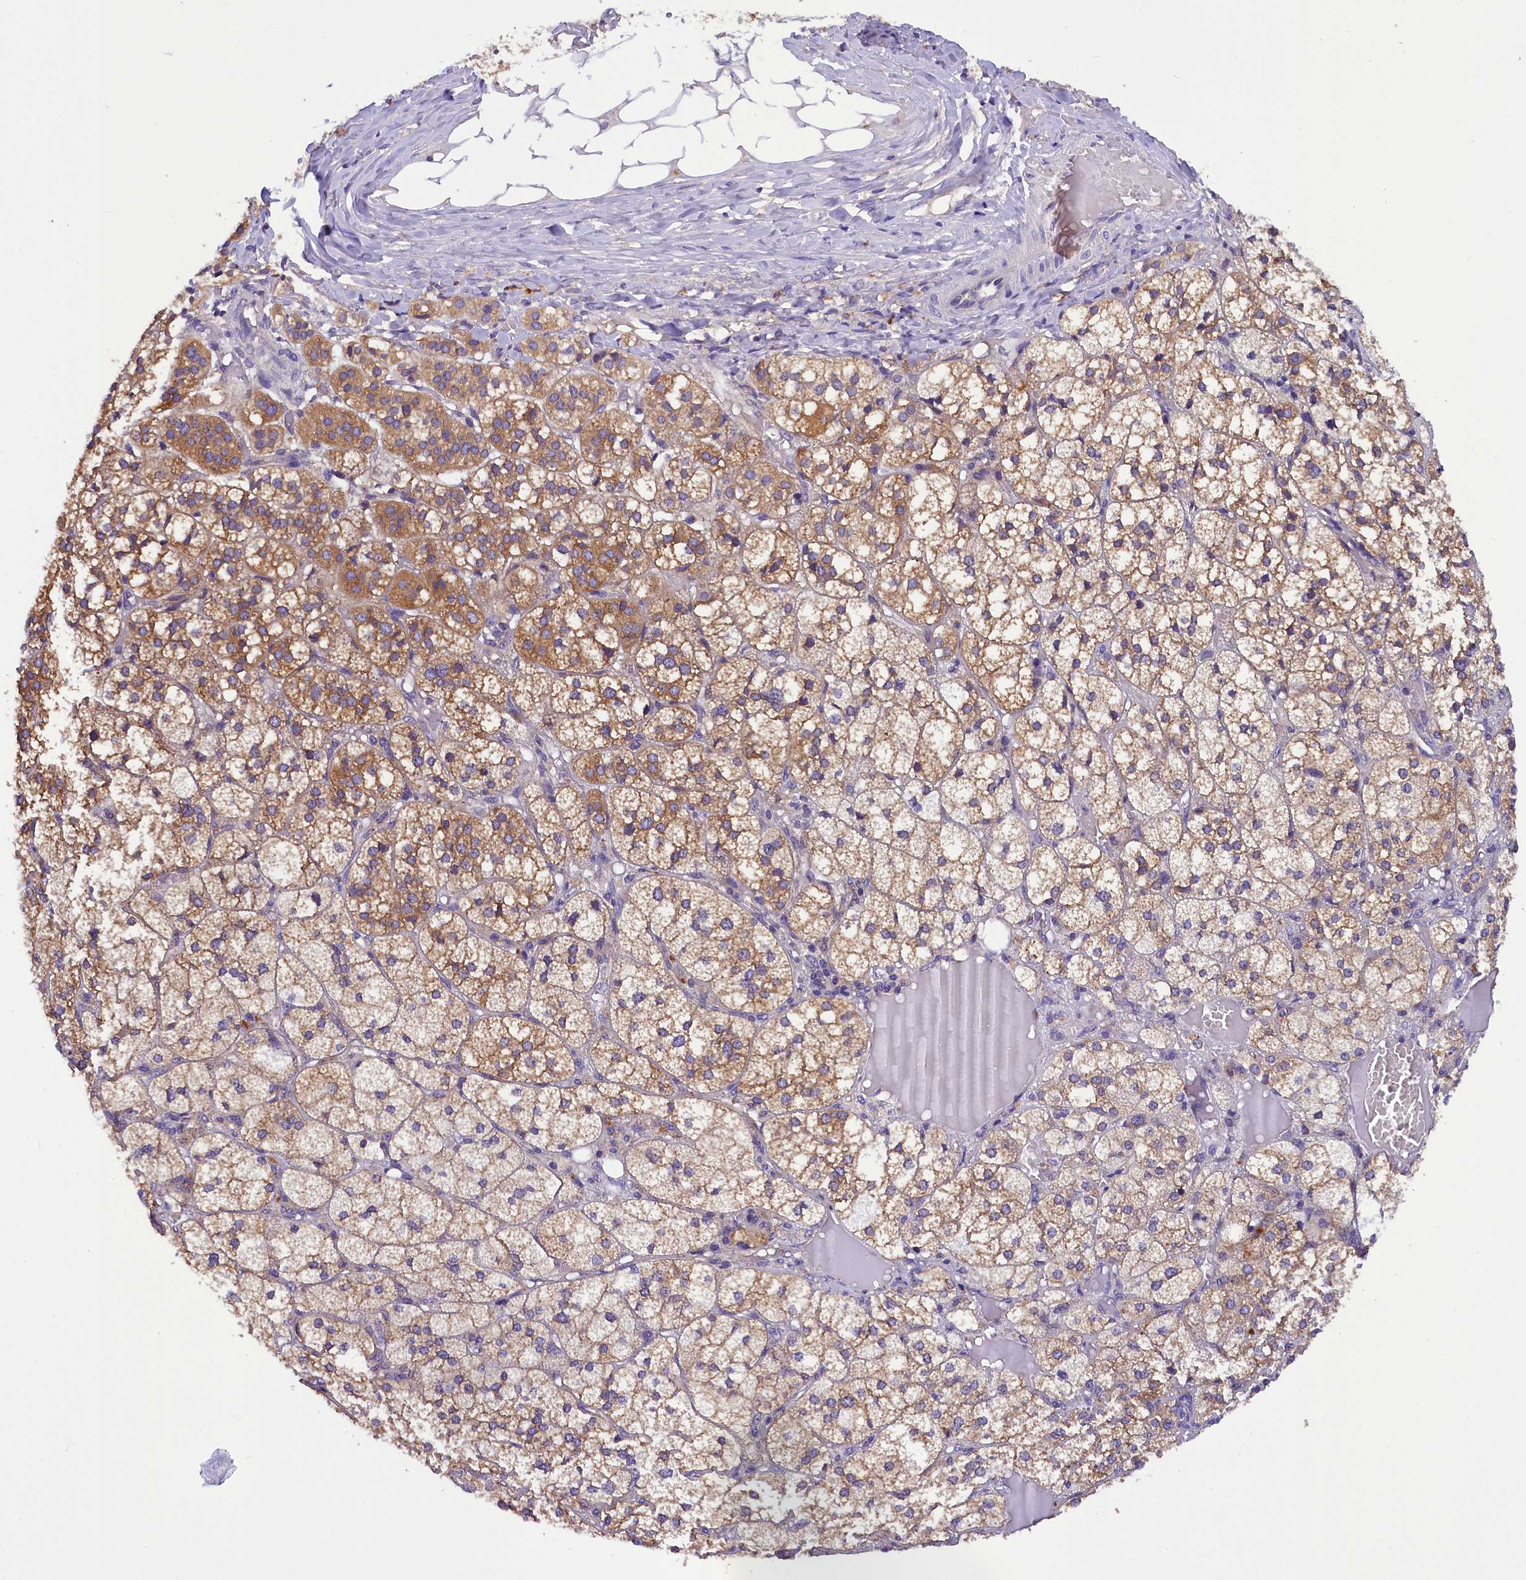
{"staining": {"intensity": "moderate", "quantity": ">75%", "location": "cytoplasmic/membranous"}, "tissue": "adrenal gland", "cell_type": "Glandular cells", "image_type": "normal", "snomed": [{"axis": "morphology", "description": "Normal tissue, NOS"}, {"axis": "topography", "description": "Adrenal gland"}], "caption": "Human adrenal gland stained for a protein (brown) demonstrates moderate cytoplasmic/membranous positive staining in about >75% of glandular cells.", "gene": "AP3B2", "patient": {"sex": "female", "age": 61}}